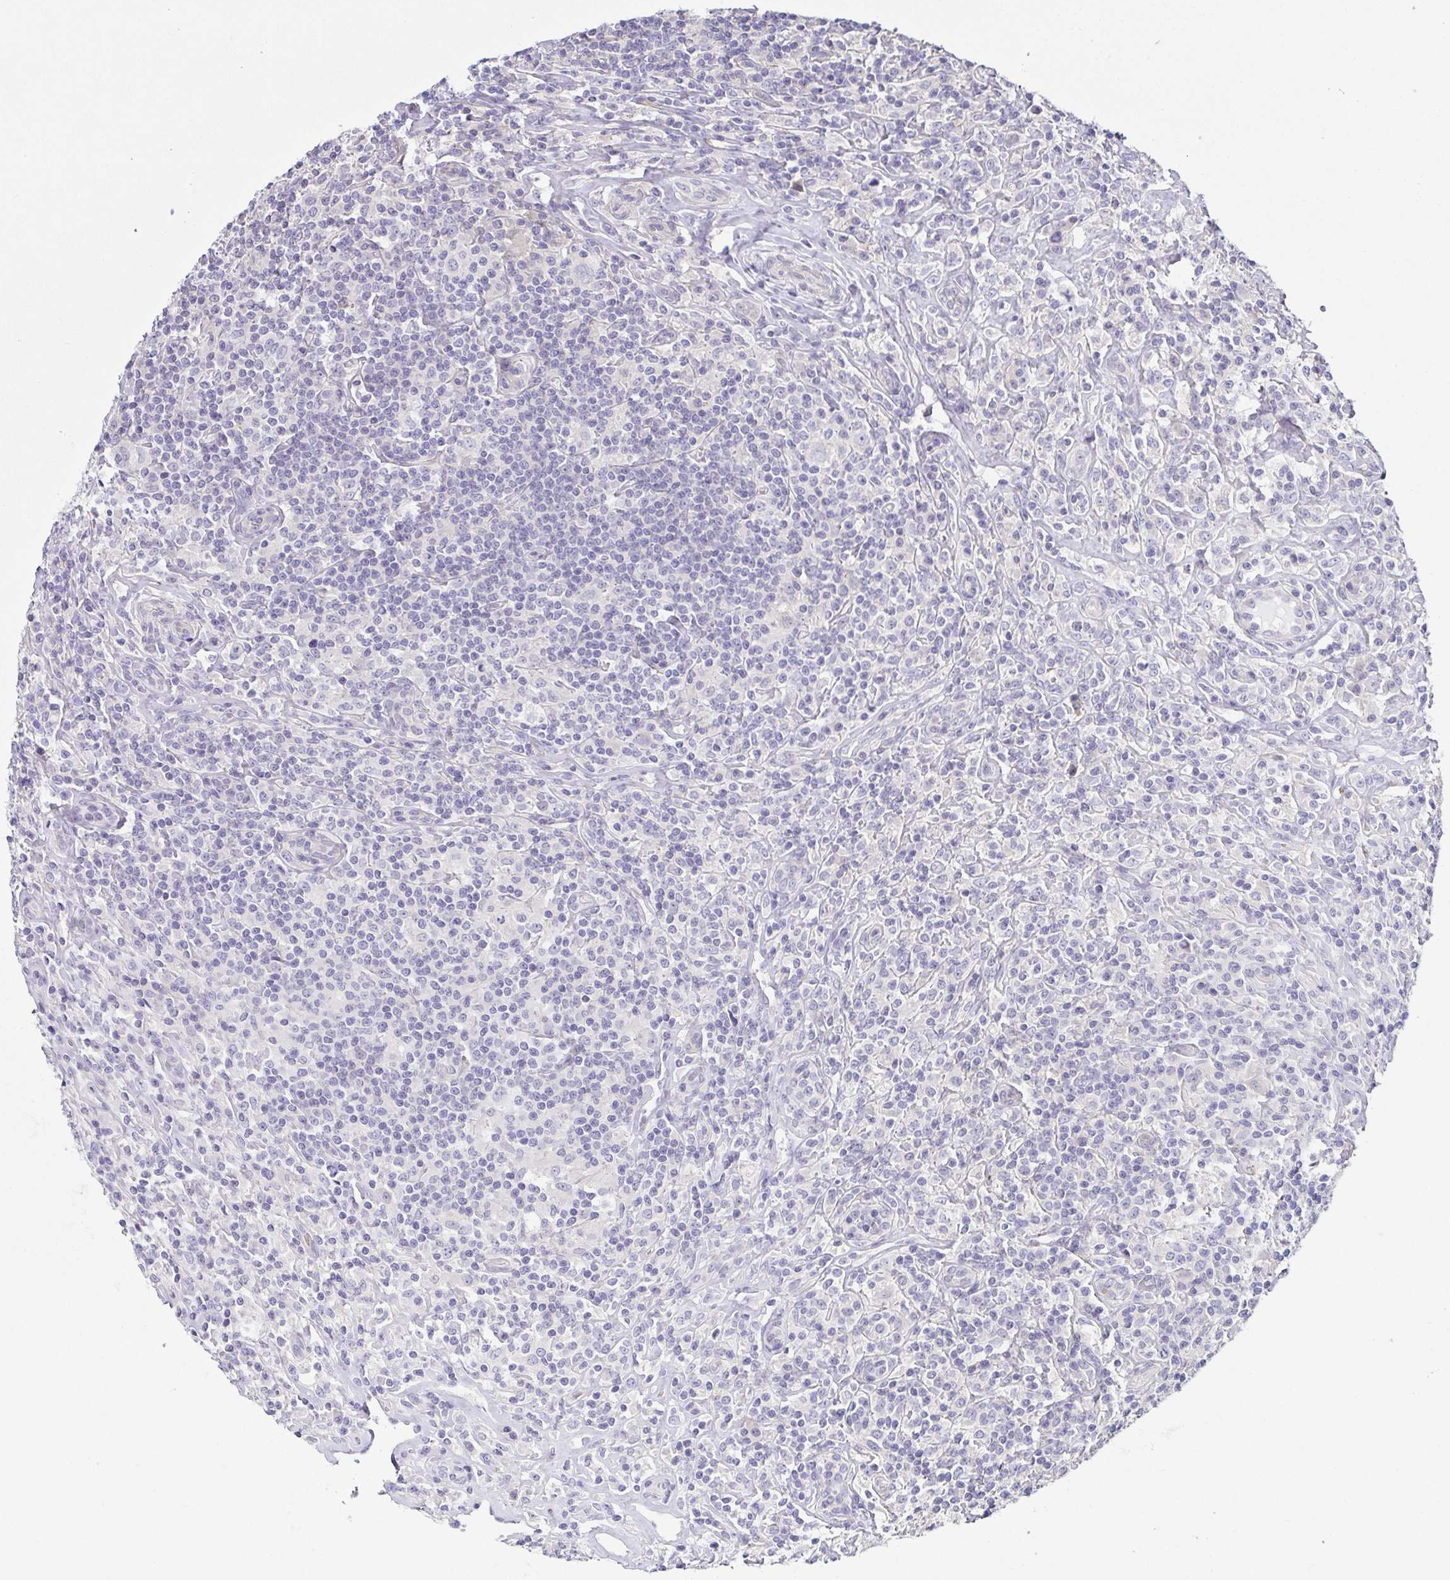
{"staining": {"intensity": "negative", "quantity": "none", "location": "none"}, "tissue": "lymphoma", "cell_type": "Tumor cells", "image_type": "cancer", "snomed": [{"axis": "morphology", "description": "Hodgkin's disease, NOS"}, {"axis": "morphology", "description": "Hodgkin's lymphoma, nodular sclerosis"}, {"axis": "topography", "description": "Lymph node"}], "caption": "Immunohistochemistry (IHC) of lymphoma reveals no staining in tumor cells.", "gene": "FAM162B", "patient": {"sex": "female", "age": 10}}